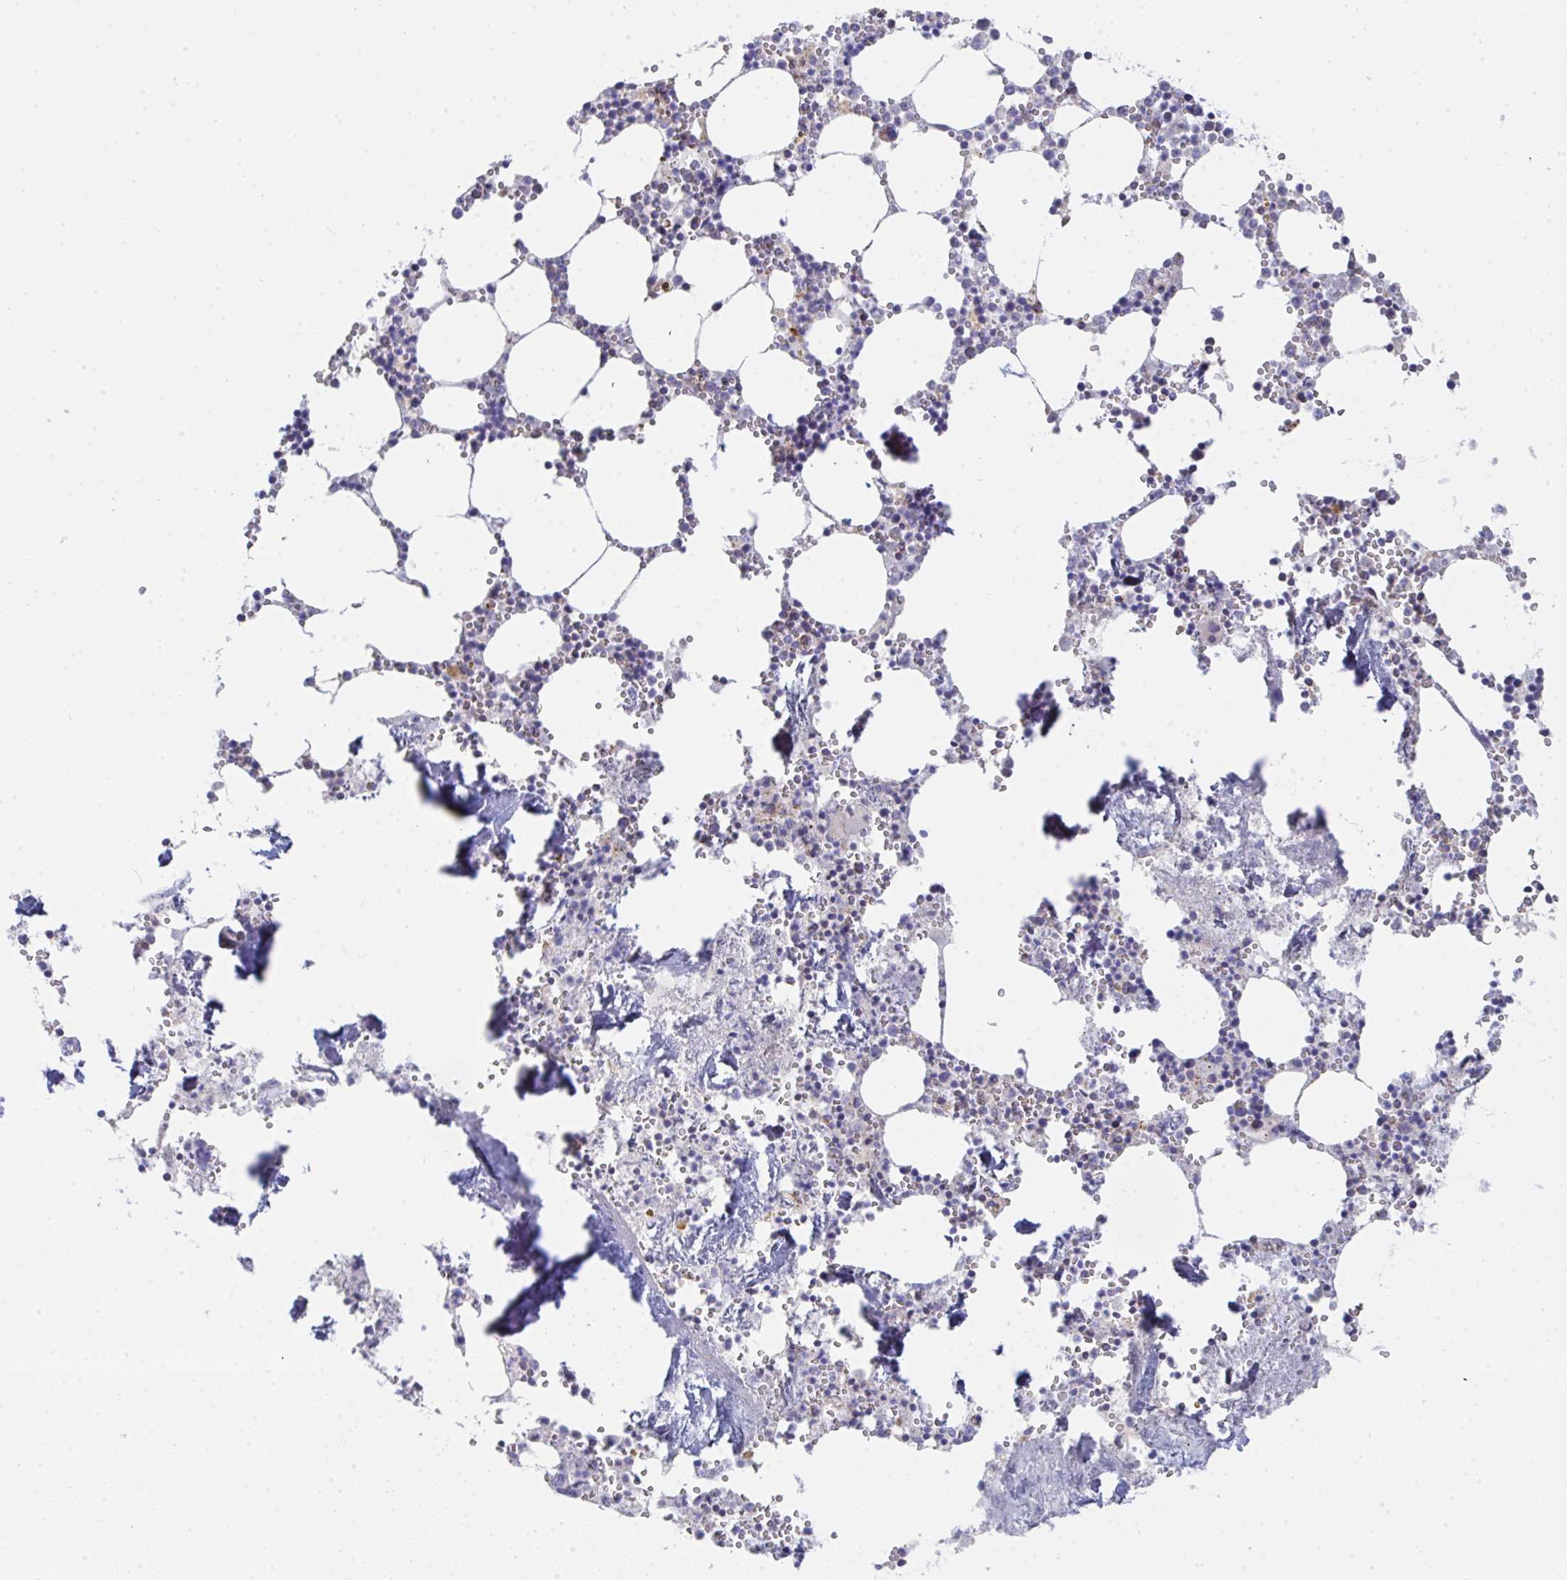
{"staining": {"intensity": "weak", "quantity": "<25%", "location": "cytoplasmic/membranous"}, "tissue": "bone marrow", "cell_type": "Hematopoietic cells", "image_type": "normal", "snomed": [{"axis": "morphology", "description": "Normal tissue, NOS"}, {"axis": "topography", "description": "Bone marrow"}], "caption": "This histopathology image is of normal bone marrow stained with IHC to label a protein in brown with the nuclei are counter-stained blue. There is no staining in hematopoietic cells. (DAB (3,3'-diaminobenzidine) IHC with hematoxylin counter stain).", "gene": "AIFM1", "patient": {"sex": "male", "age": 54}}